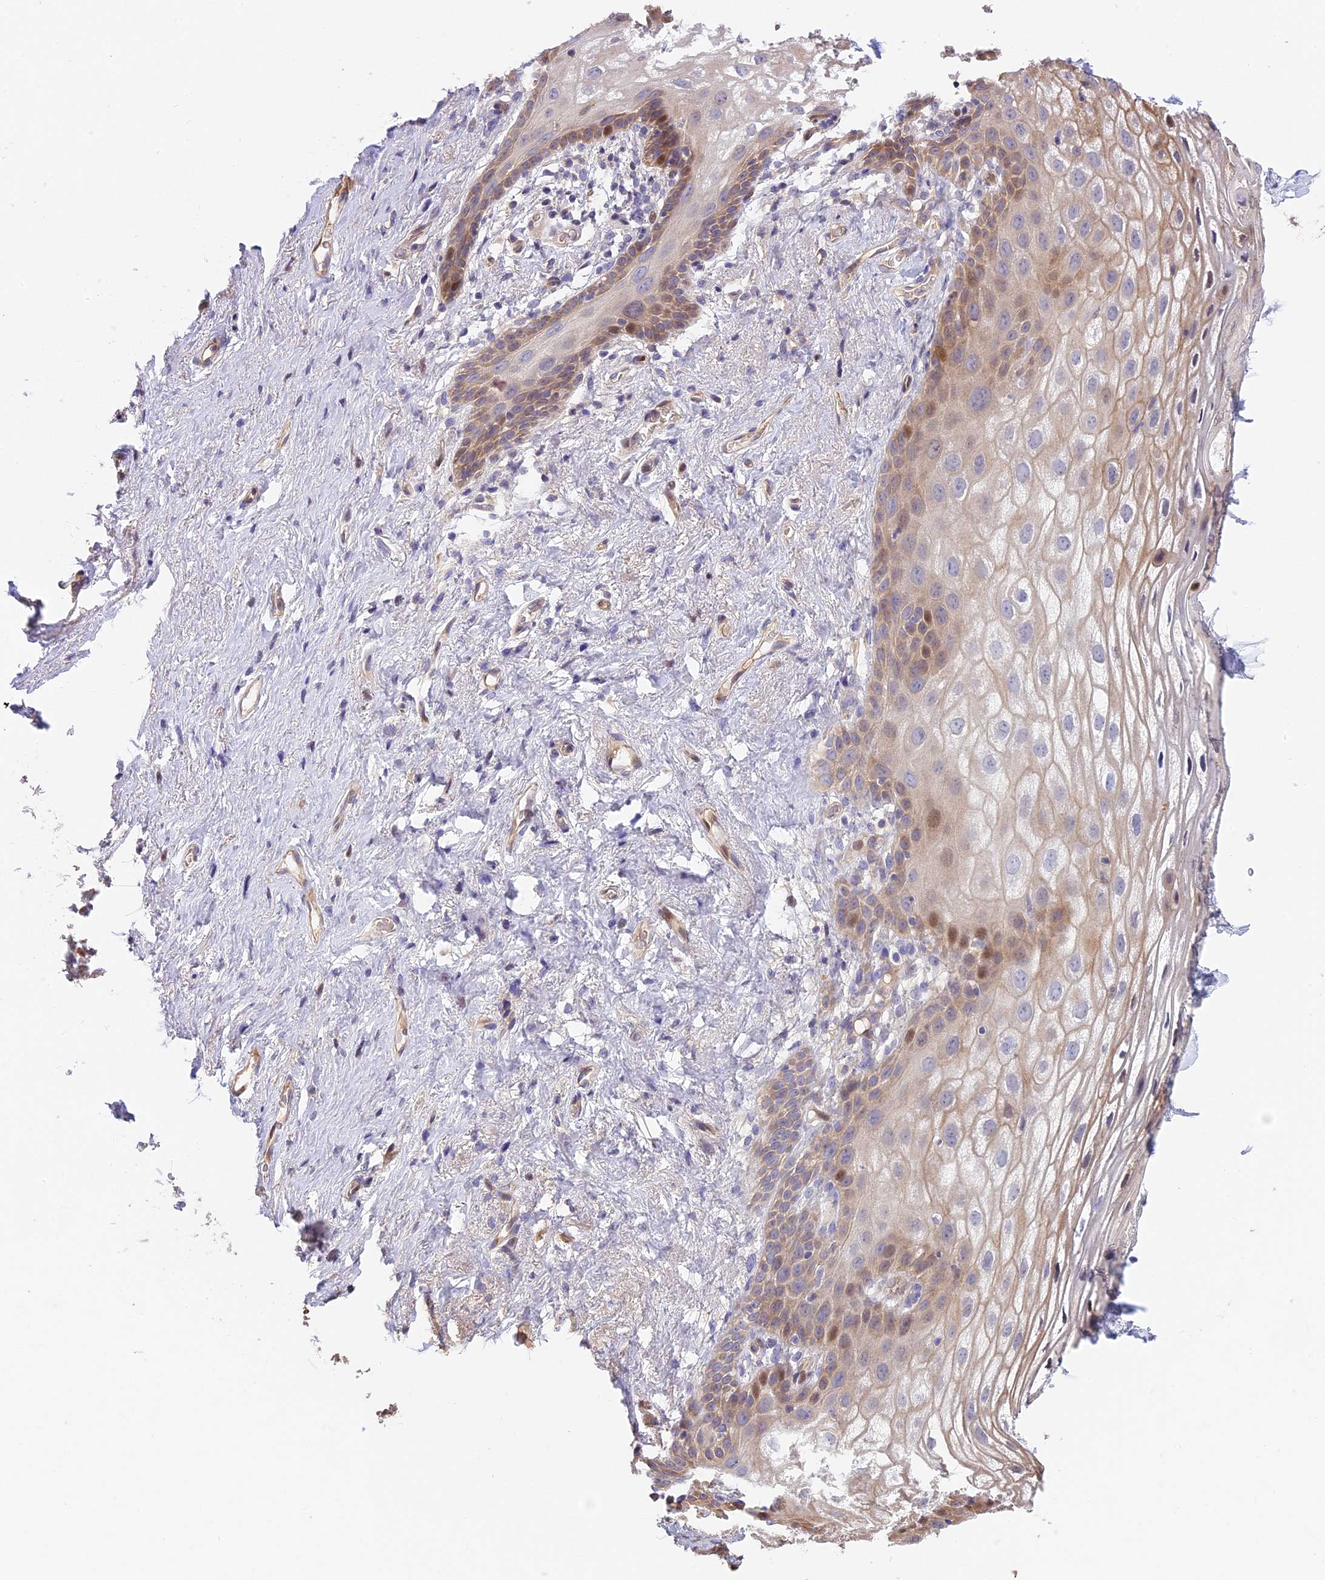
{"staining": {"intensity": "moderate", "quantity": "<25%", "location": "cytoplasmic/membranous,nuclear"}, "tissue": "vagina", "cell_type": "Squamous epithelial cells", "image_type": "normal", "snomed": [{"axis": "morphology", "description": "Normal tissue, NOS"}, {"axis": "topography", "description": "Vagina"}, {"axis": "topography", "description": "Peripheral nerve tissue"}], "caption": "Squamous epithelial cells show low levels of moderate cytoplasmic/membranous,nuclear positivity in about <25% of cells in normal human vagina.", "gene": "PPP1R37", "patient": {"sex": "female", "age": 71}}